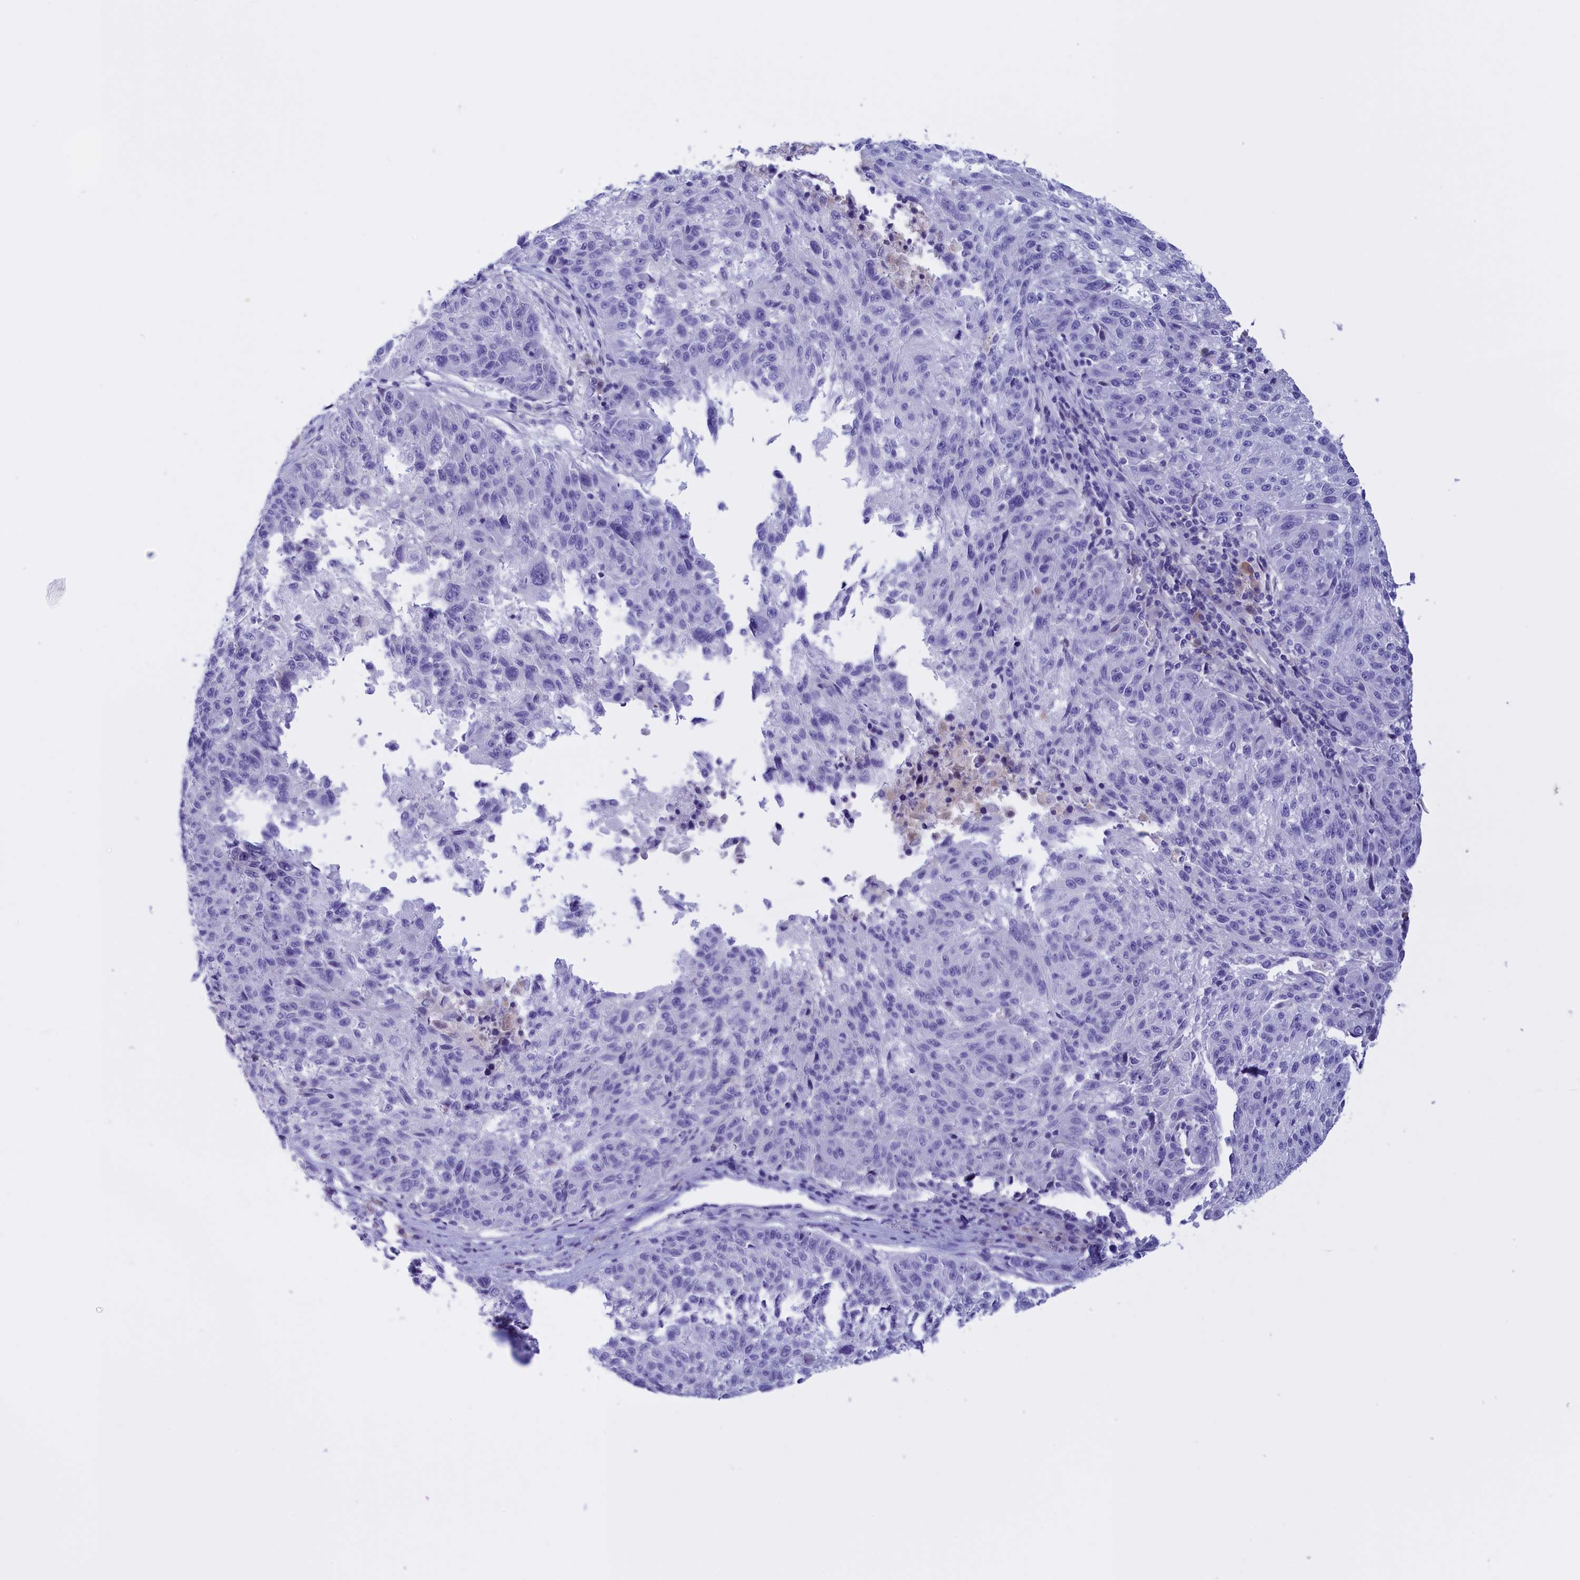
{"staining": {"intensity": "negative", "quantity": "none", "location": "none"}, "tissue": "melanoma", "cell_type": "Tumor cells", "image_type": "cancer", "snomed": [{"axis": "morphology", "description": "Malignant melanoma, NOS"}, {"axis": "topography", "description": "Skin"}], "caption": "There is no significant positivity in tumor cells of malignant melanoma.", "gene": "PROK2", "patient": {"sex": "male", "age": 53}}